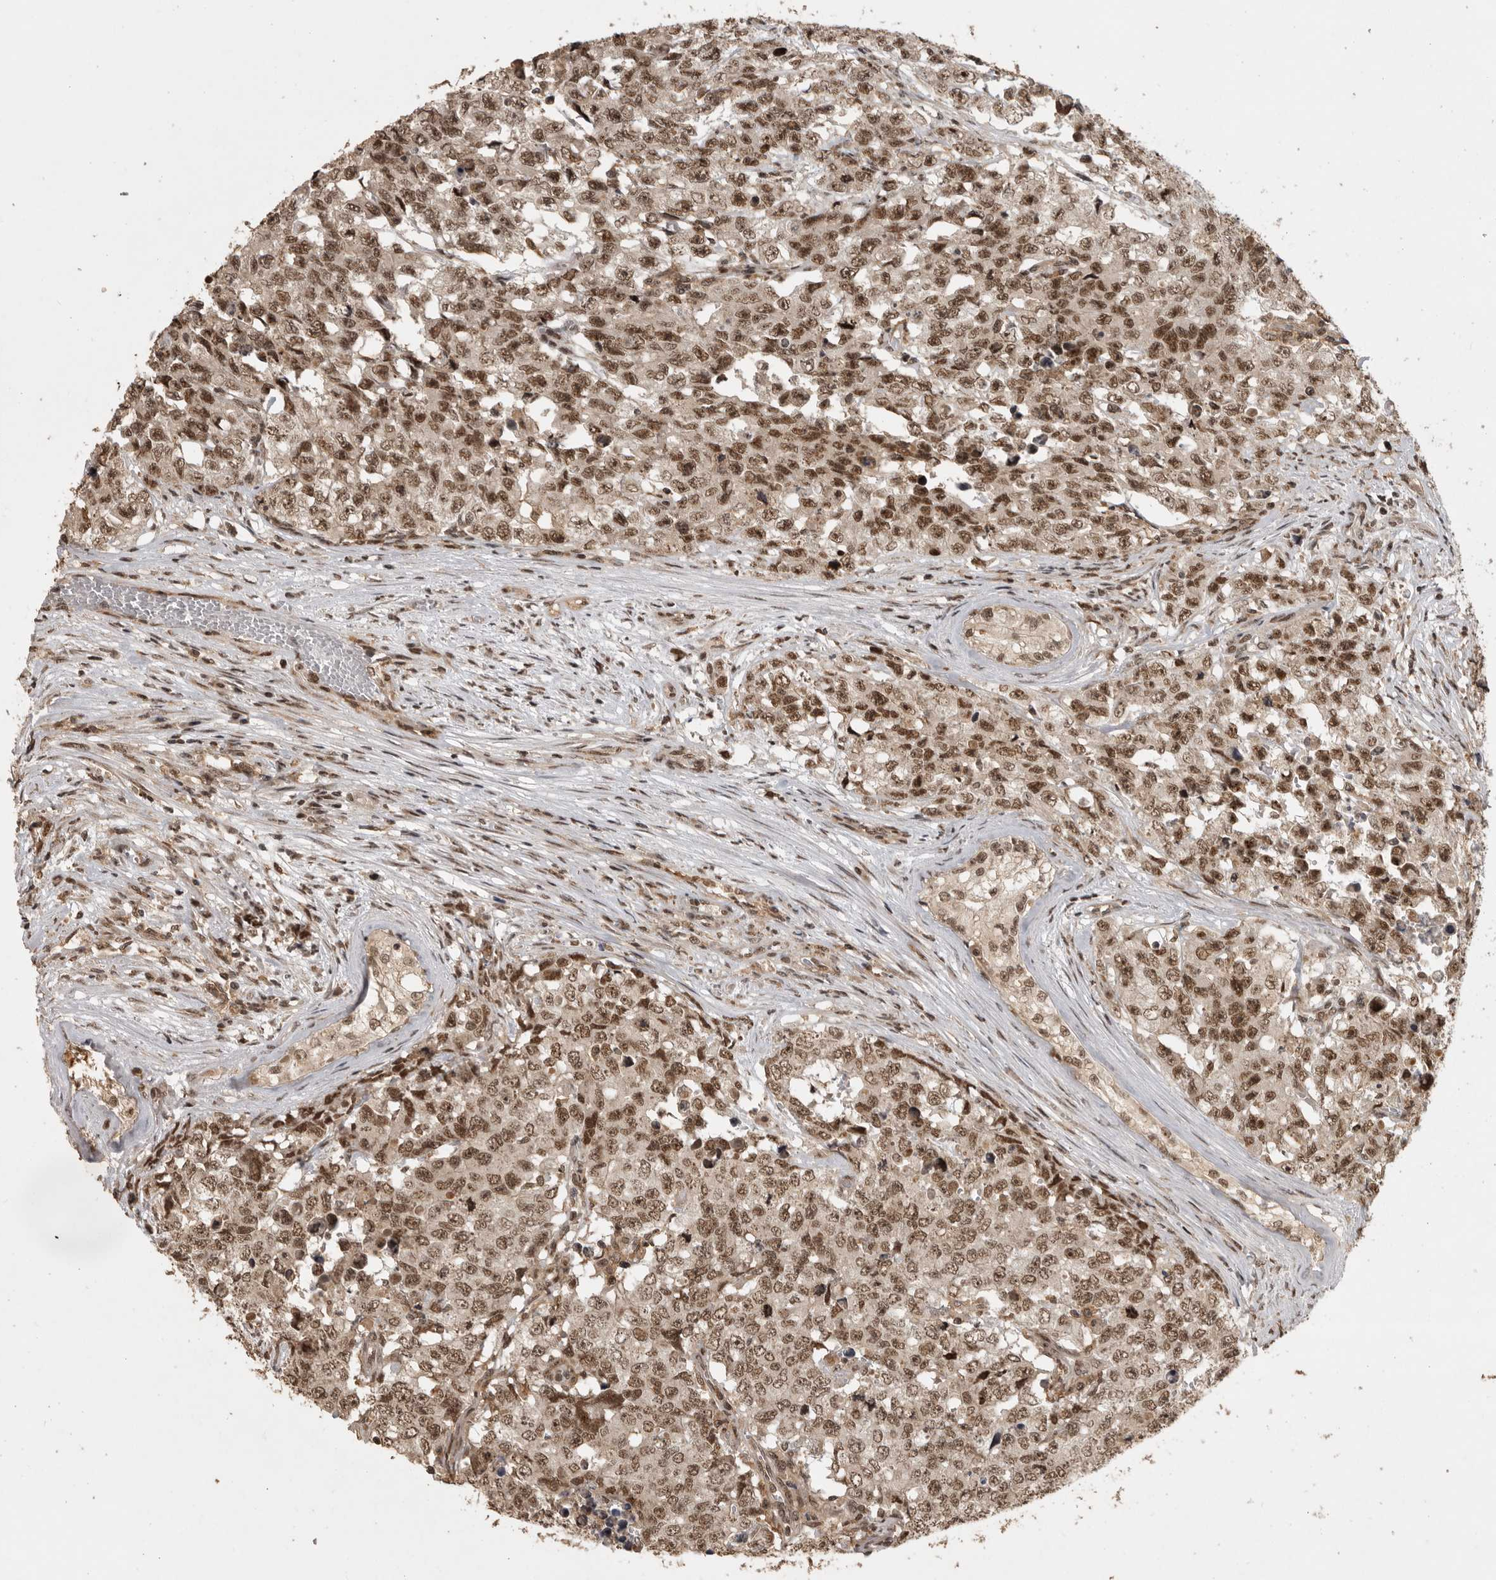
{"staining": {"intensity": "moderate", "quantity": ">75%", "location": "nuclear"}, "tissue": "testis cancer", "cell_type": "Tumor cells", "image_type": "cancer", "snomed": [{"axis": "morphology", "description": "Carcinoma, Embryonal, NOS"}, {"axis": "topography", "description": "Testis"}], "caption": "Brown immunohistochemical staining in testis cancer (embryonal carcinoma) shows moderate nuclear expression in about >75% of tumor cells. (DAB (3,3'-diaminobenzidine) IHC, brown staining for protein, blue staining for nuclei).", "gene": "CBLL1", "patient": {"sex": "male", "age": 28}}